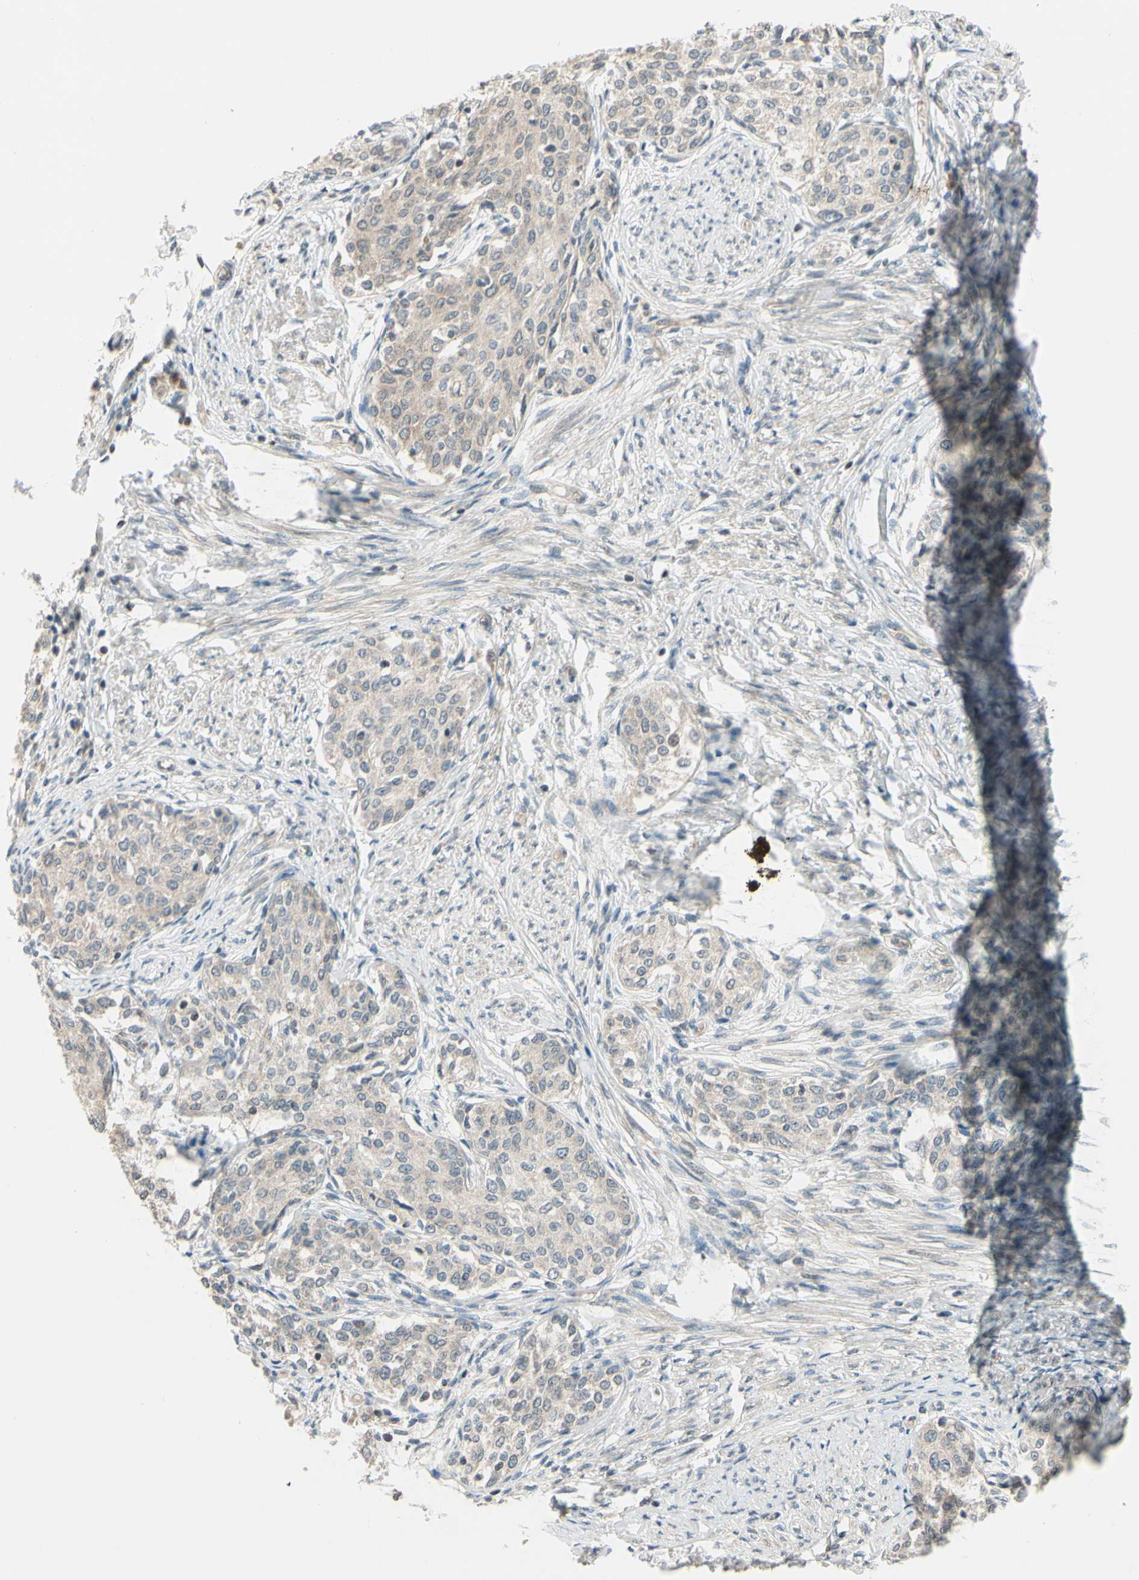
{"staining": {"intensity": "weak", "quantity": "25%-75%", "location": "cytoplasmic/membranous"}, "tissue": "cervical cancer", "cell_type": "Tumor cells", "image_type": "cancer", "snomed": [{"axis": "morphology", "description": "Squamous cell carcinoma, NOS"}, {"axis": "morphology", "description": "Adenocarcinoma, NOS"}, {"axis": "topography", "description": "Cervix"}], "caption": "The image demonstrates immunohistochemical staining of cervical cancer (adenocarcinoma). There is weak cytoplasmic/membranous expression is identified in about 25%-75% of tumor cells.", "gene": "FGF10", "patient": {"sex": "female", "age": 52}}